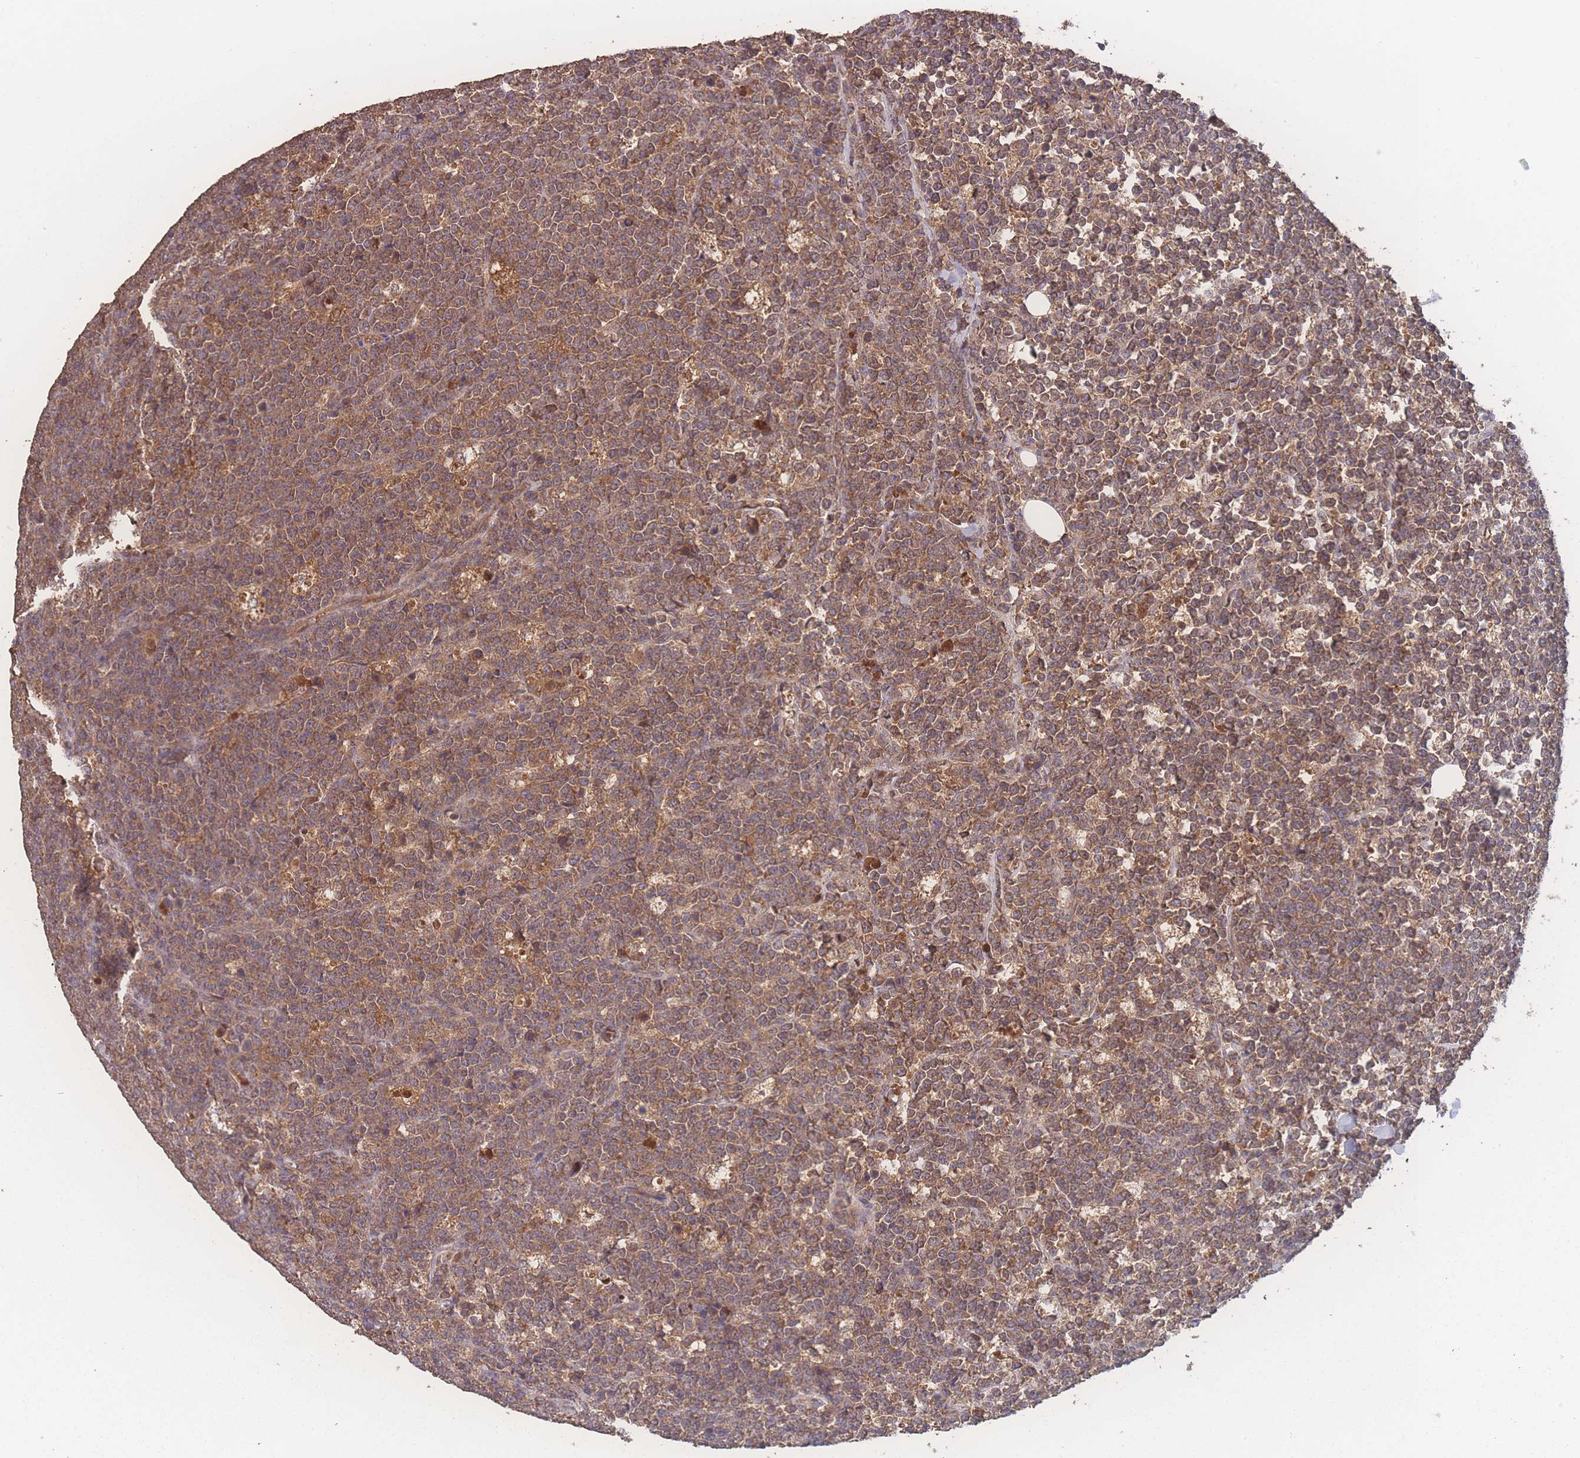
{"staining": {"intensity": "moderate", "quantity": ">75%", "location": "cytoplasmic/membranous"}, "tissue": "lymphoma", "cell_type": "Tumor cells", "image_type": "cancer", "snomed": [{"axis": "morphology", "description": "Malignant lymphoma, non-Hodgkin's type, High grade"}, {"axis": "topography", "description": "Small intestine"}], "caption": "Immunohistochemistry (DAB) staining of human high-grade malignant lymphoma, non-Hodgkin's type demonstrates moderate cytoplasmic/membranous protein staining in about >75% of tumor cells.", "gene": "ATXN10", "patient": {"sex": "male", "age": 8}}